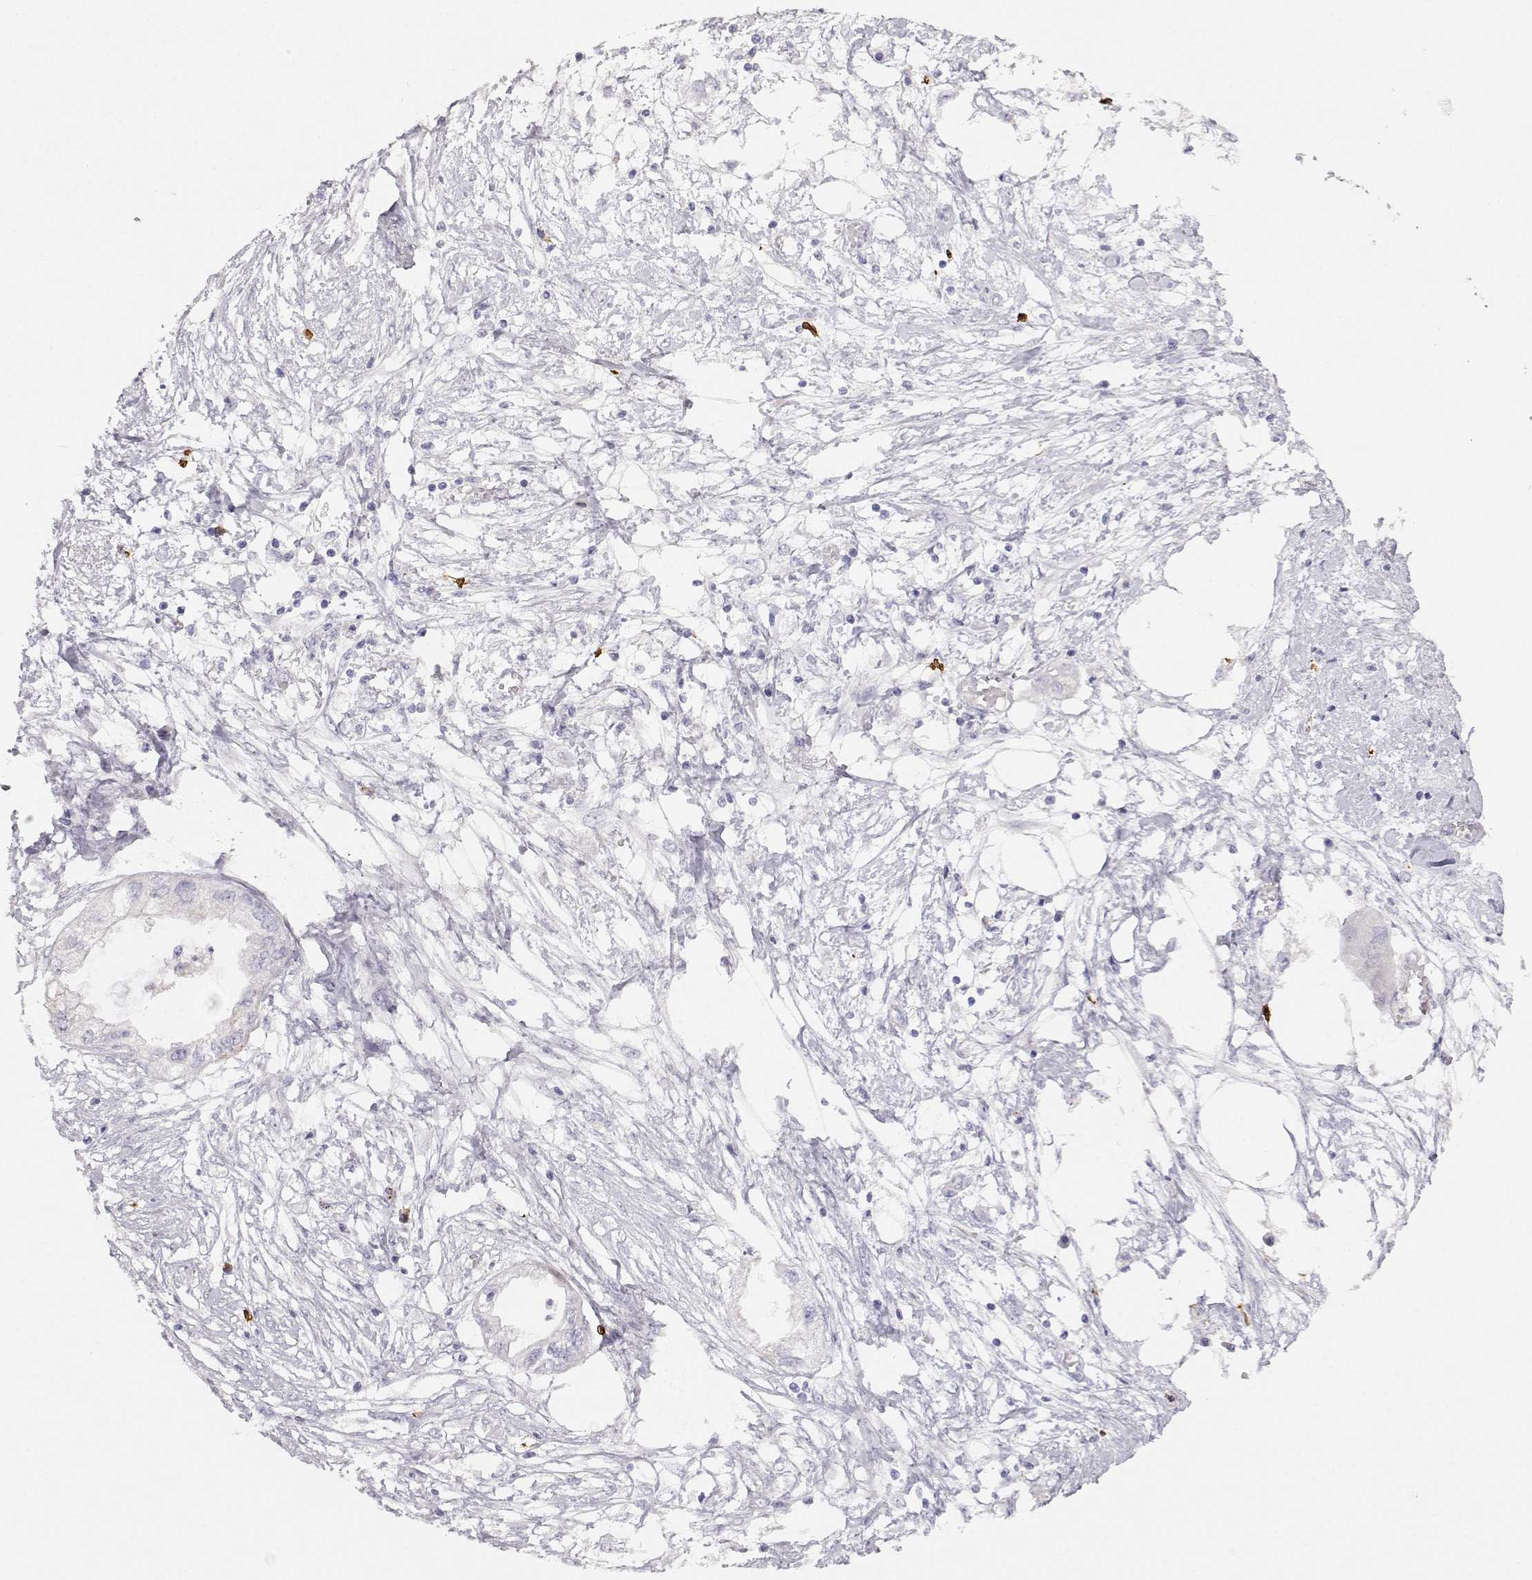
{"staining": {"intensity": "negative", "quantity": "none", "location": "none"}, "tissue": "endometrial cancer", "cell_type": "Tumor cells", "image_type": "cancer", "snomed": [{"axis": "morphology", "description": "Adenocarcinoma, NOS"}, {"axis": "morphology", "description": "Adenocarcinoma, metastatic, NOS"}, {"axis": "topography", "description": "Adipose tissue"}, {"axis": "topography", "description": "Endometrium"}], "caption": "Endometrial cancer was stained to show a protein in brown. There is no significant staining in tumor cells.", "gene": "CDHR1", "patient": {"sex": "female", "age": 67}}